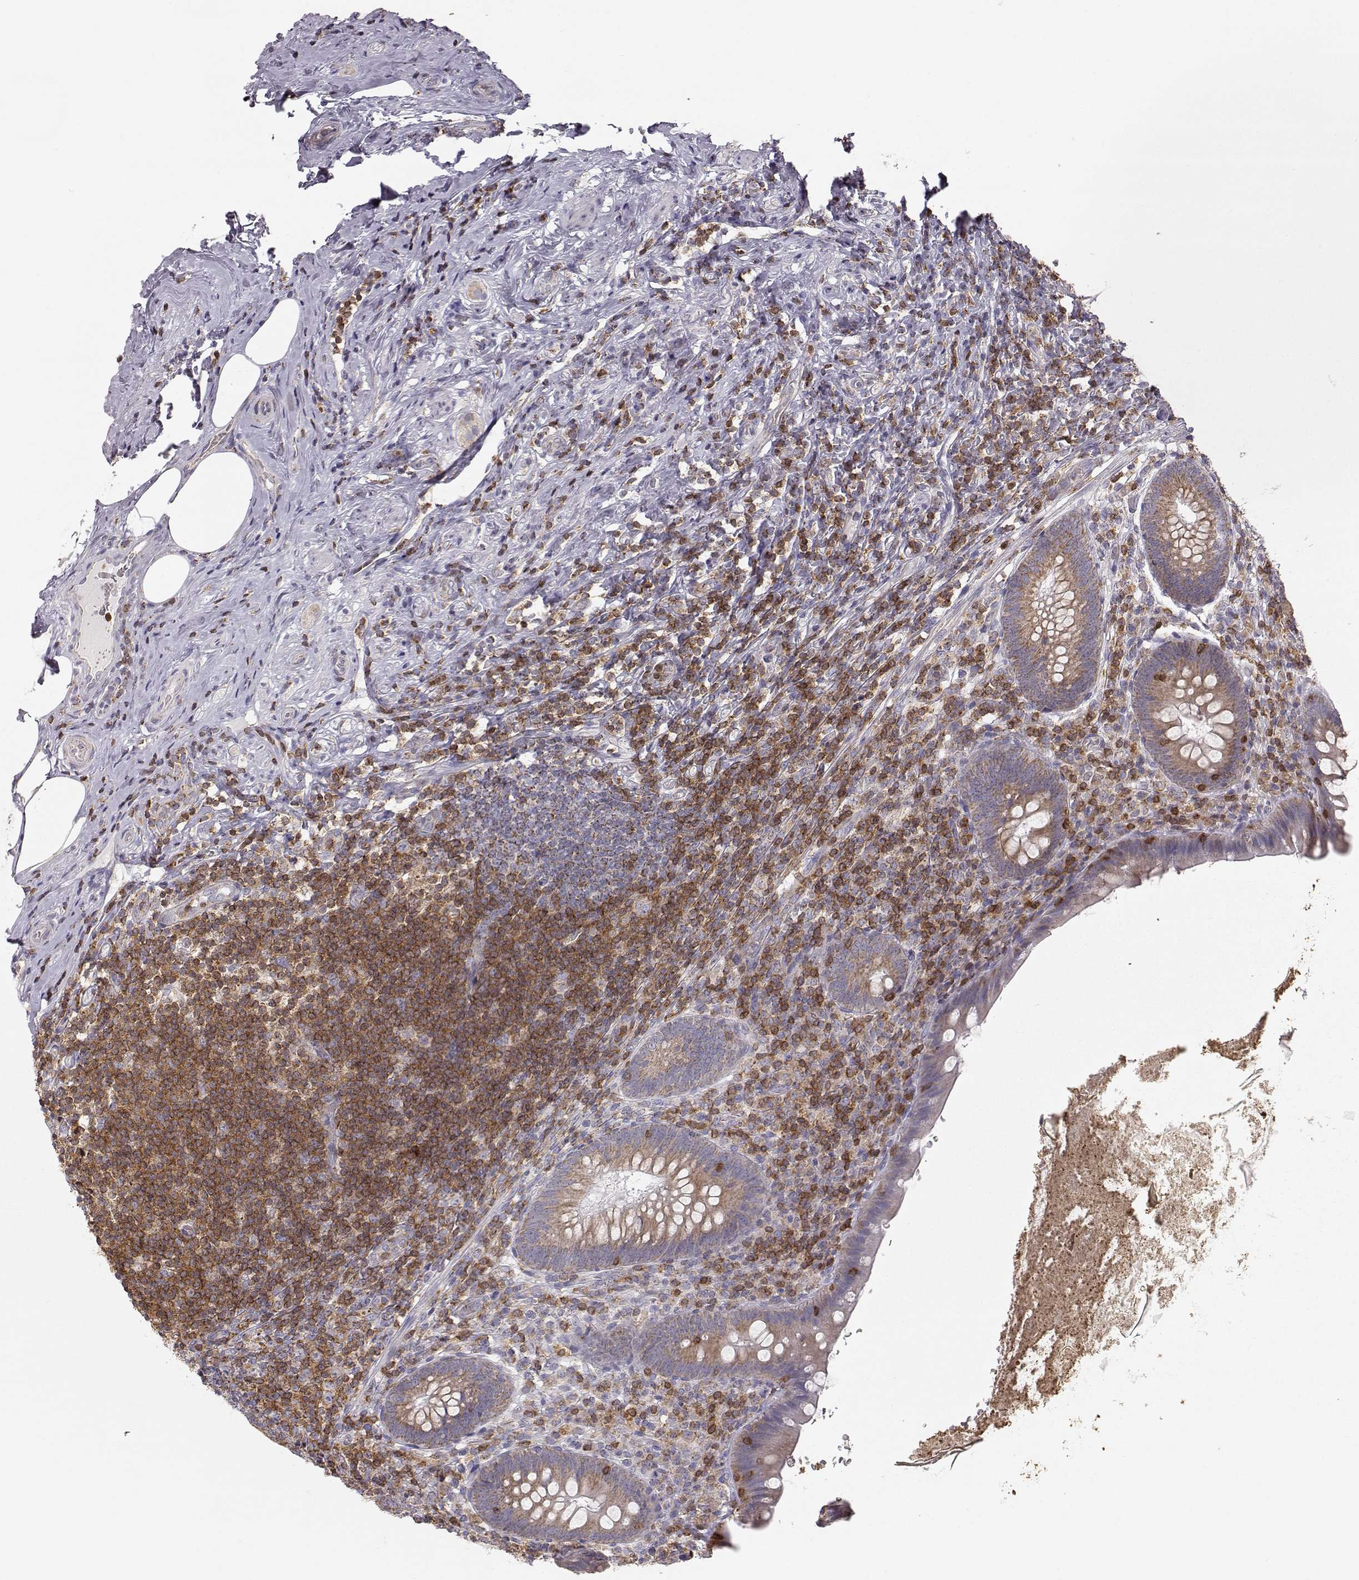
{"staining": {"intensity": "weak", "quantity": ">75%", "location": "cytoplasmic/membranous"}, "tissue": "appendix", "cell_type": "Glandular cells", "image_type": "normal", "snomed": [{"axis": "morphology", "description": "Normal tissue, NOS"}, {"axis": "topography", "description": "Appendix"}], "caption": "Glandular cells show low levels of weak cytoplasmic/membranous staining in about >75% of cells in normal appendix.", "gene": "GRAP2", "patient": {"sex": "male", "age": 47}}